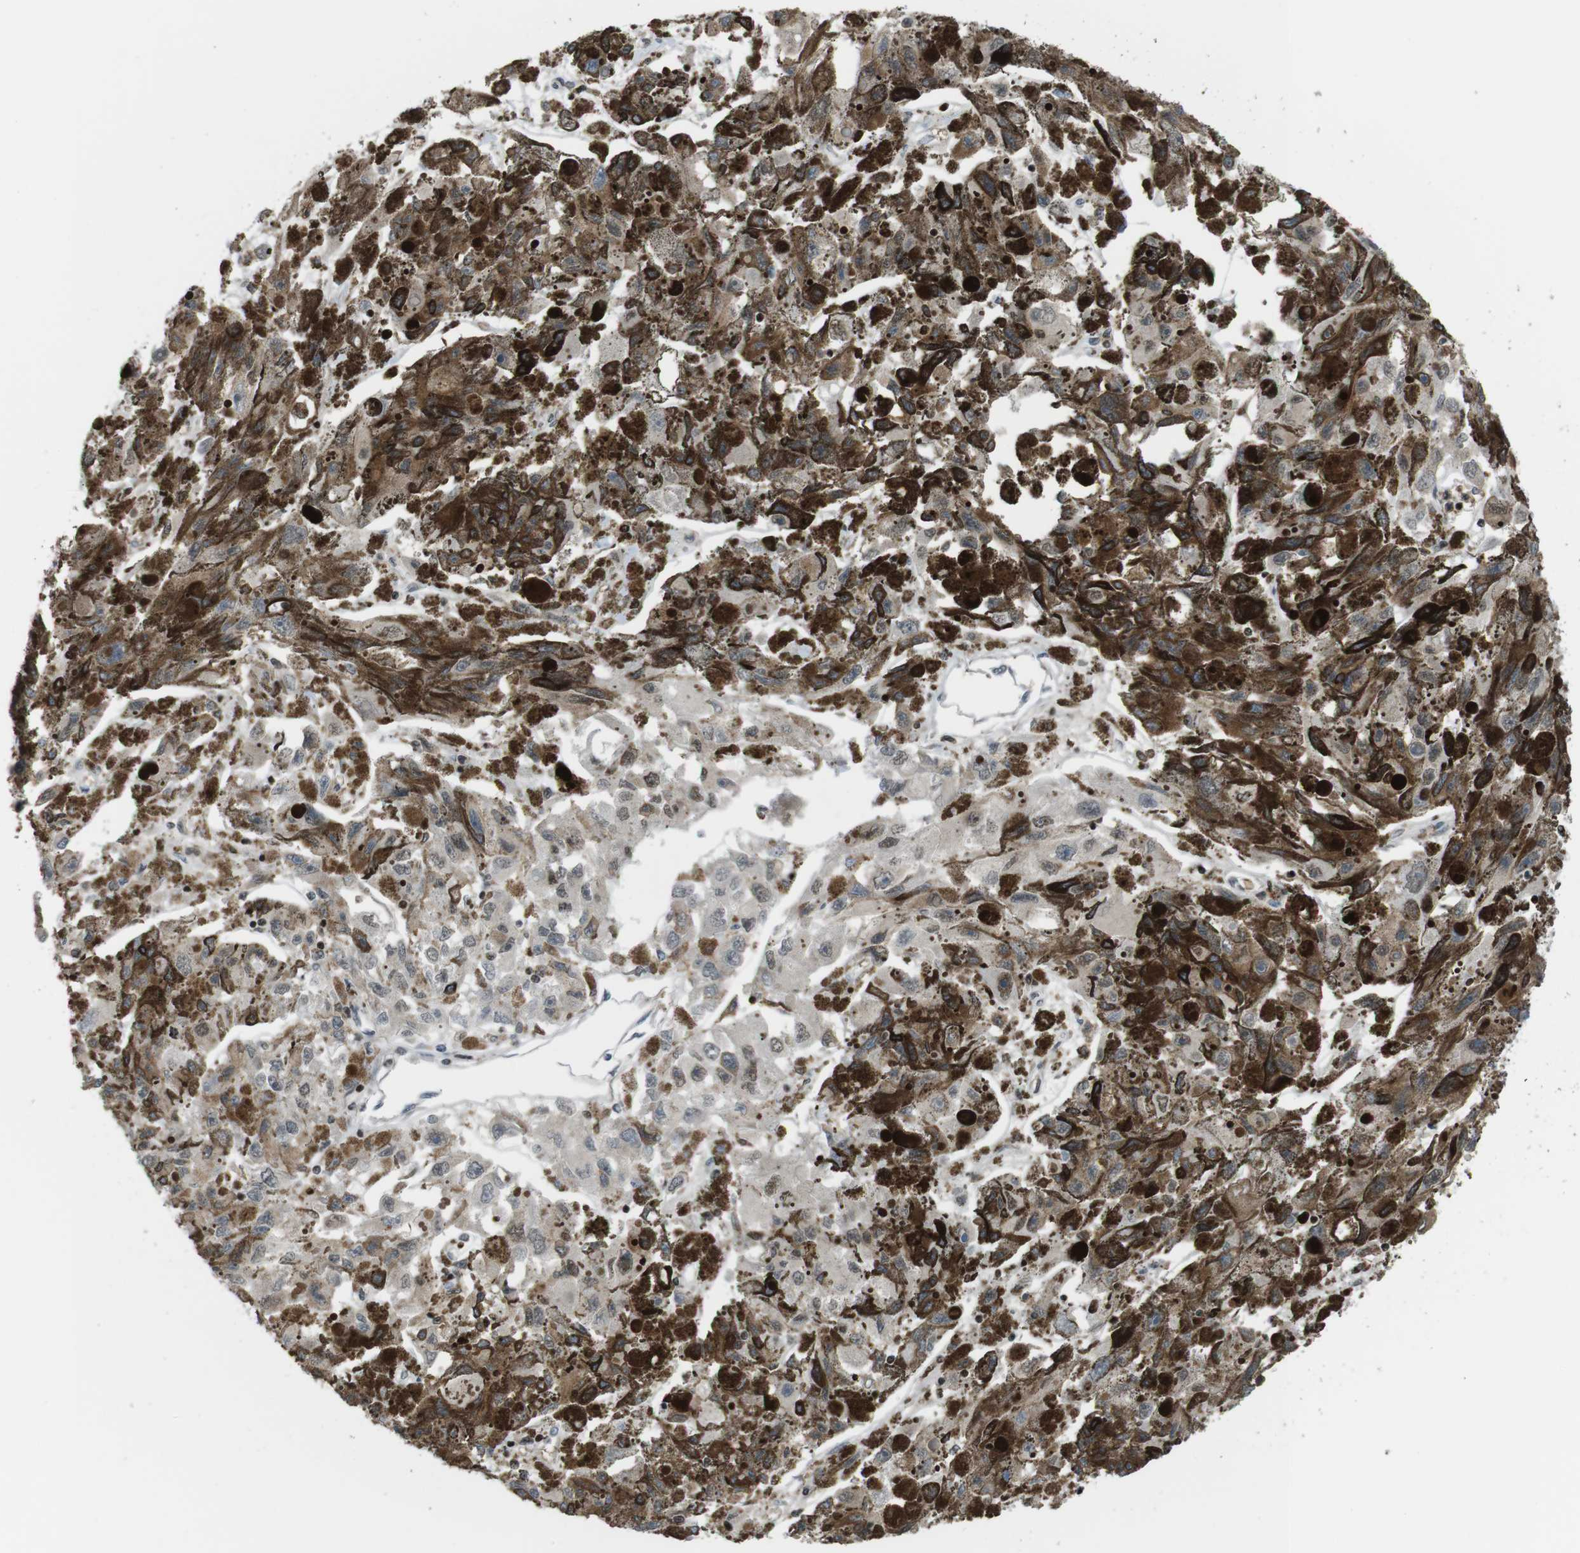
{"staining": {"intensity": "weak", "quantity": ">75%", "location": "cytoplasmic/membranous,nuclear"}, "tissue": "melanoma", "cell_type": "Tumor cells", "image_type": "cancer", "snomed": [{"axis": "morphology", "description": "Malignant melanoma, NOS"}, {"axis": "topography", "description": "Skin"}], "caption": "Immunohistochemistry (IHC) histopathology image of neoplastic tissue: melanoma stained using IHC exhibits low levels of weak protein expression localized specifically in the cytoplasmic/membranous and nuclear of tumor cells, appearing as a cytoplasmic/membranous and nuclear brown color.", "gene": "SUB1", "patient": {"sex": "female", "age": 104}}